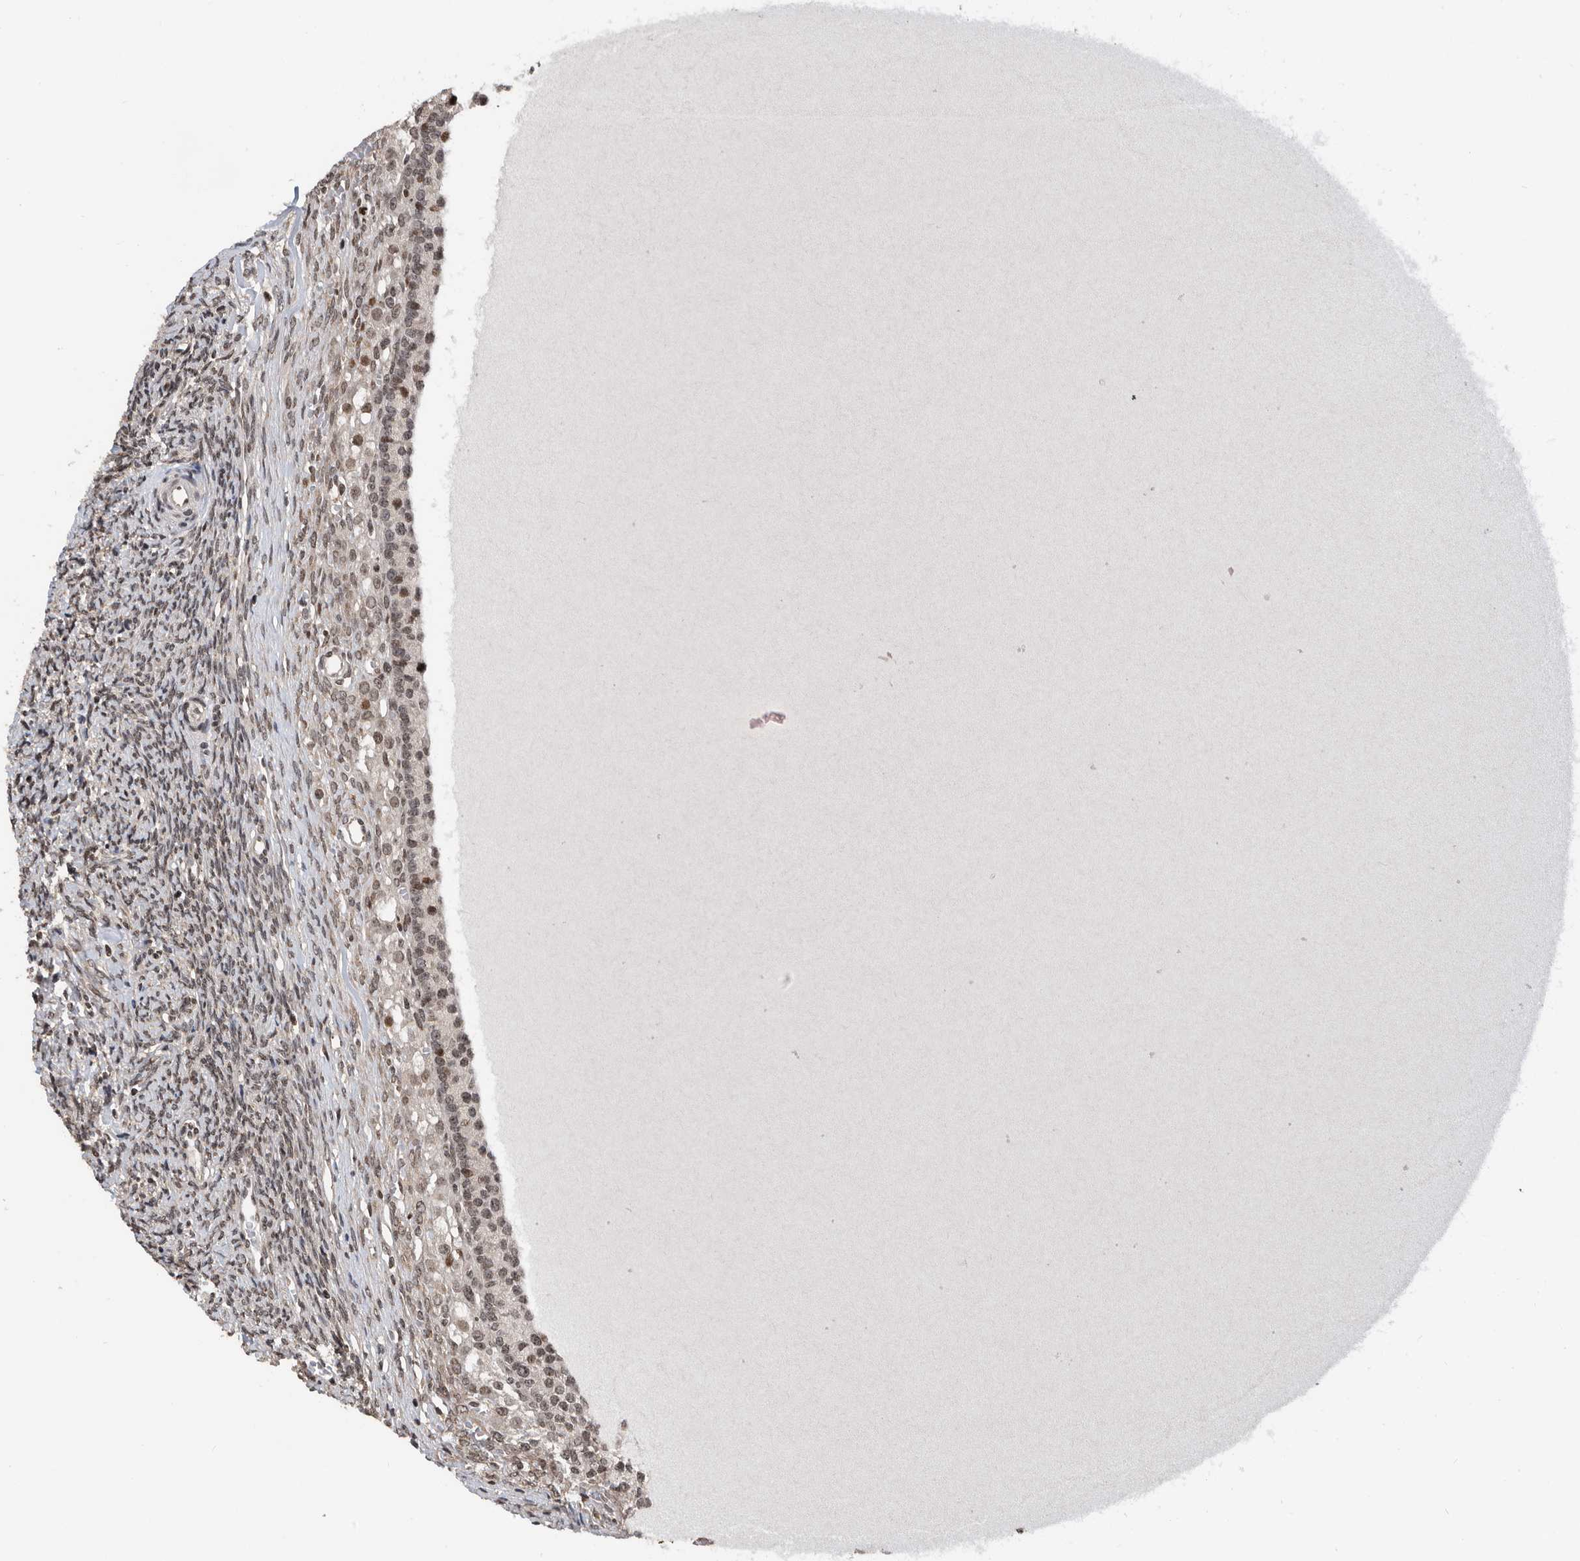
{"staining": {"intensity": "weak", "quantity": "25%-75%", "location": "nuclear"}, "tissue": "ovary", "cell_type": "Ovarian stroma cells", "image_type": "normal", "snomed": [{"axis": "morphology", "description": "Normal tissue, NOS"}, {"axis": "topography", "description": "Ovary"}], "caption": "A brown stain shows weak nuclear positivity of a protein in ovarian stroma cells of normal ovary. The staining was performed using DAB, with brown indicating positive protein expression. Nuclei are stained blue with hematoxylin.", "gene": "SNRNP48", "patient": {"sex": "female", "age": 41}}